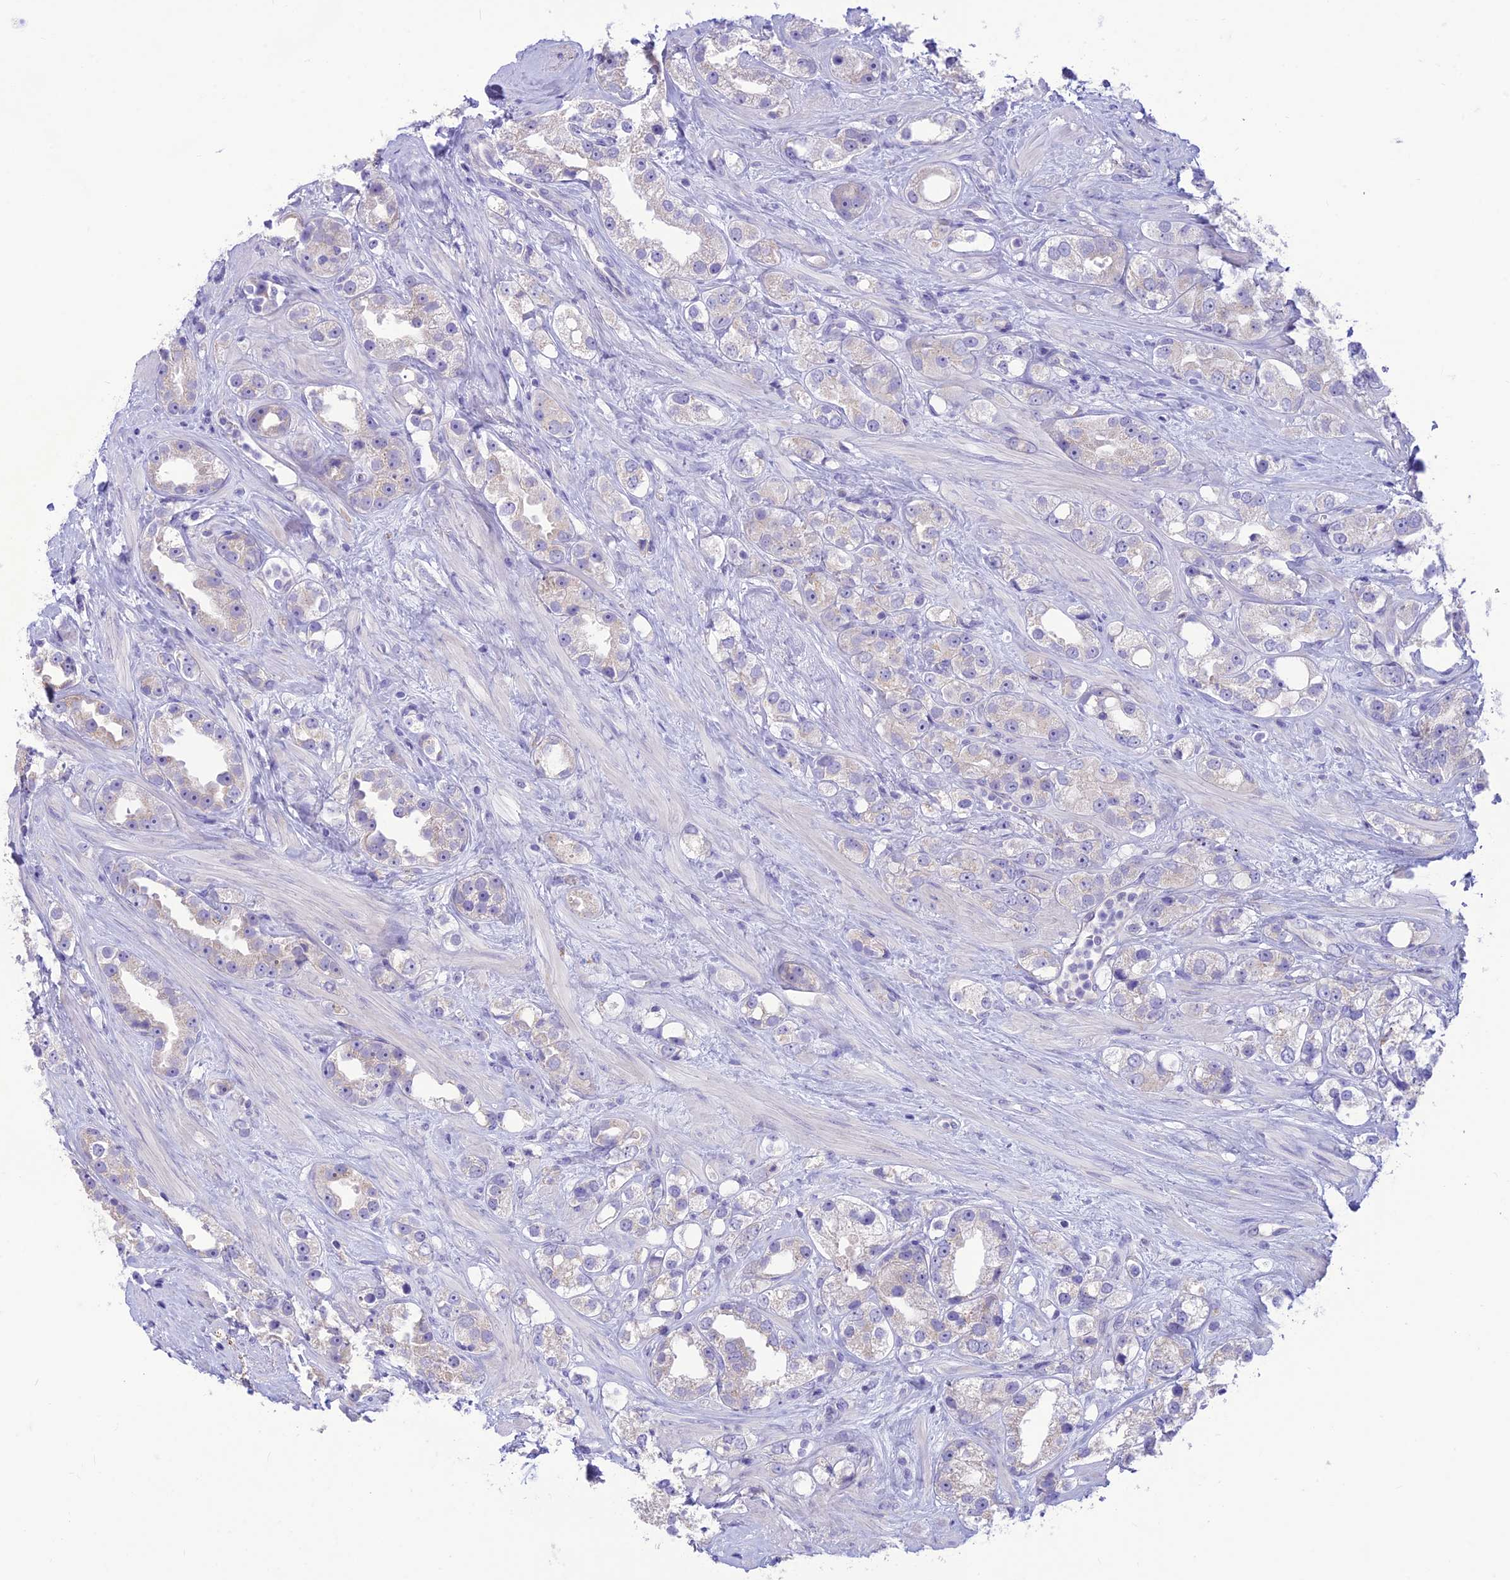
{"staining": {"intensity": "negative", "quantity": "none", "location": "none"}, "tissue": "prostate cancer", "cell_type": "Tumor cells", "image_type": "cancer", "snomed": [{"axis": "morphology", "description": "Adenocarcinoma, NOS"}, {"axis": "topography", "description": "Prostate"}], "caption": "Immunohistochemistry (IHC) histopathology image of prostate cancer stained for a protein (brown), which reveals no staining in tumor cells. (IHC, brightfield microscopy, high magnification).", "gene": "DHDH", "patient": {"sex": "male", "age": 79}}